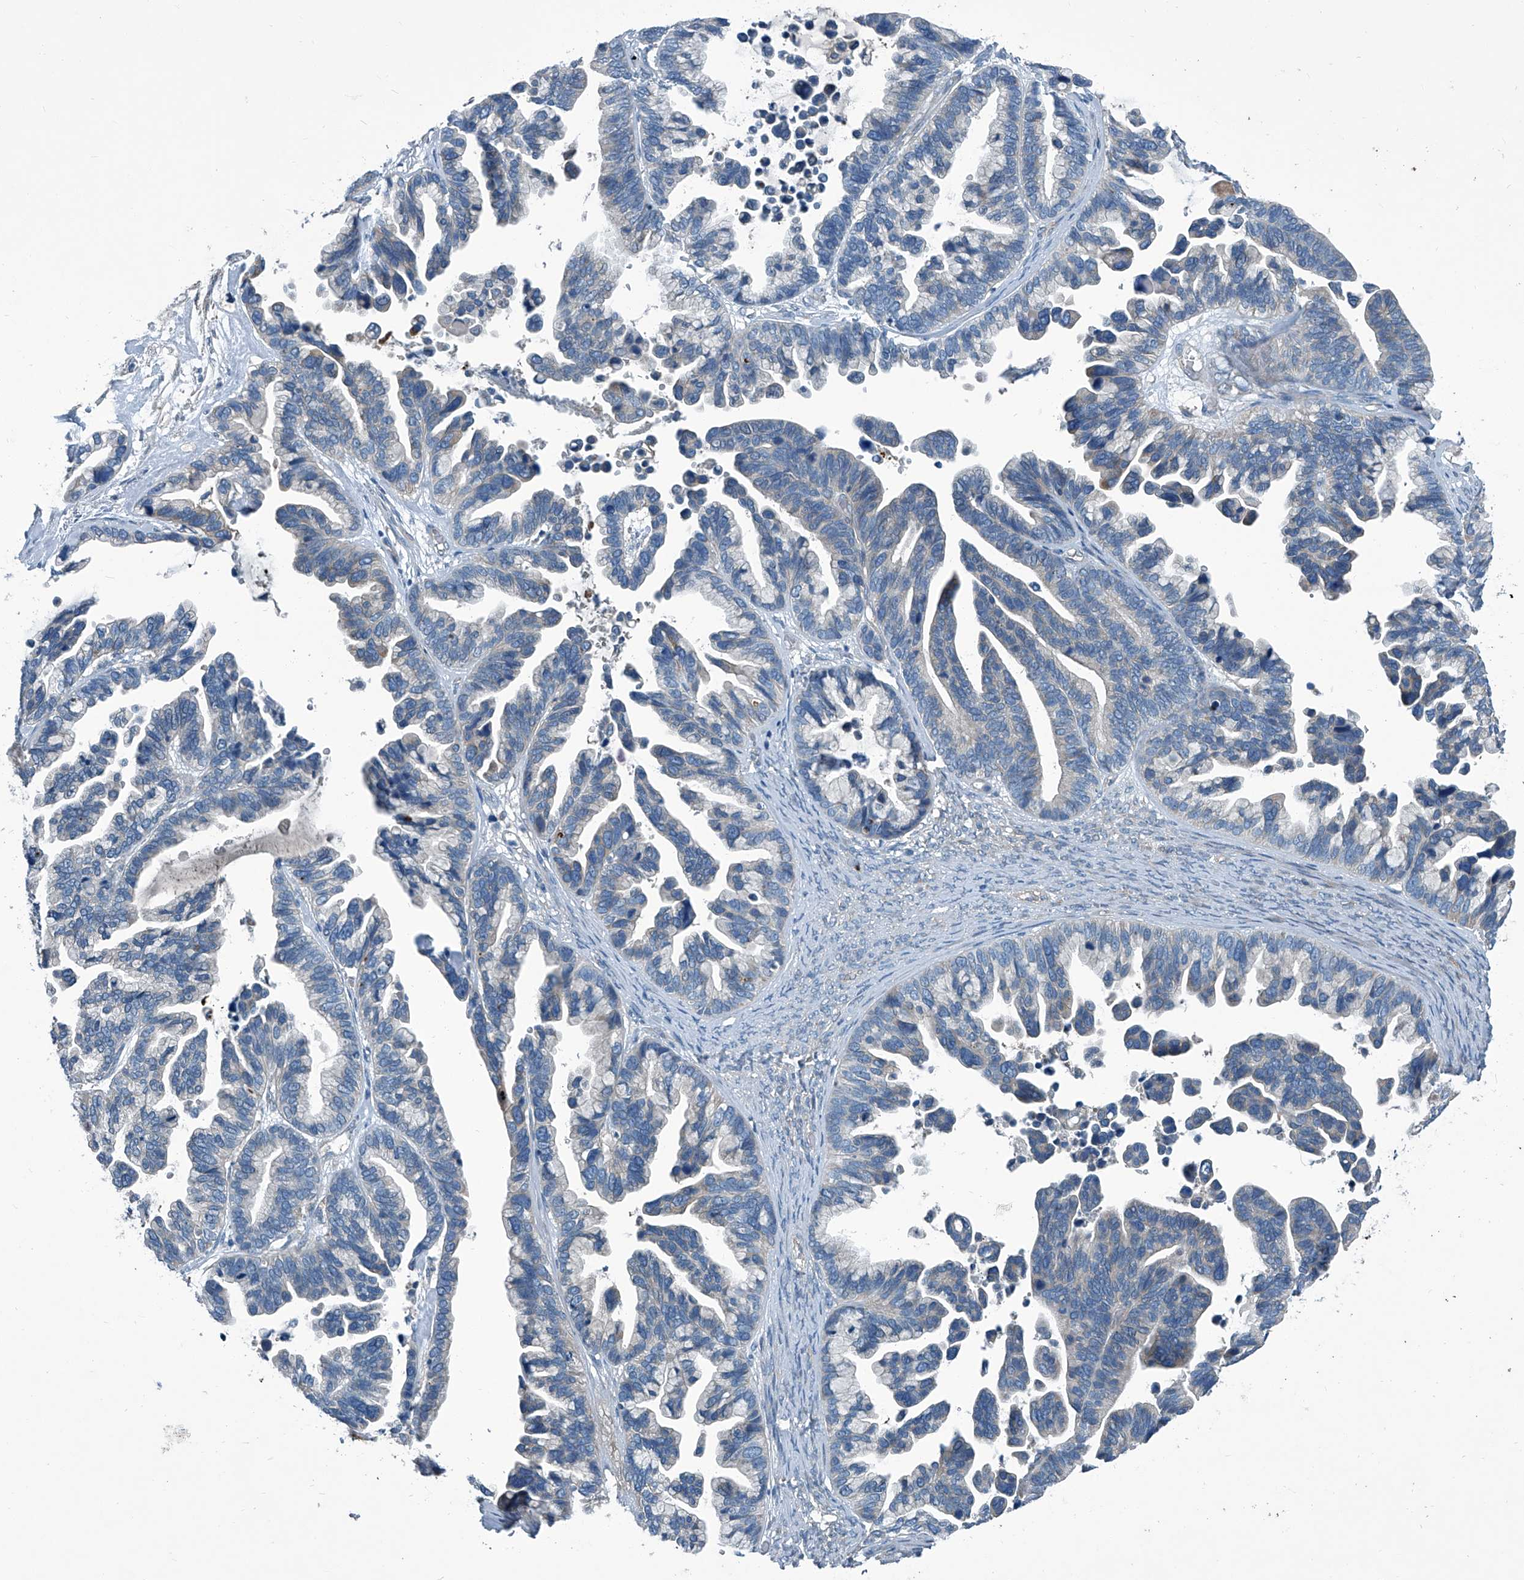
{"staining": {"intensity": "negative", "quantity": "none", "location": "none"}, "tissue": "ovarian cancer", "cell_type": "Tumor cells", "image_type": "cancer", "snomed": [{"axis": "morphology", "description": "Cystadenocarcinoma, serous, NOS"}, {"axis": "topography", "description": "Ovary"}], "caption": "This image is of ovarian serous cystadenocarcinoma stained with immunohistochemistry to label a protein in brown with the nuclei are counter-stained blue. There is no staining in tumor cells.", "gene": "SLC26A11", "patient": {"sex": "female", "age": 56}}